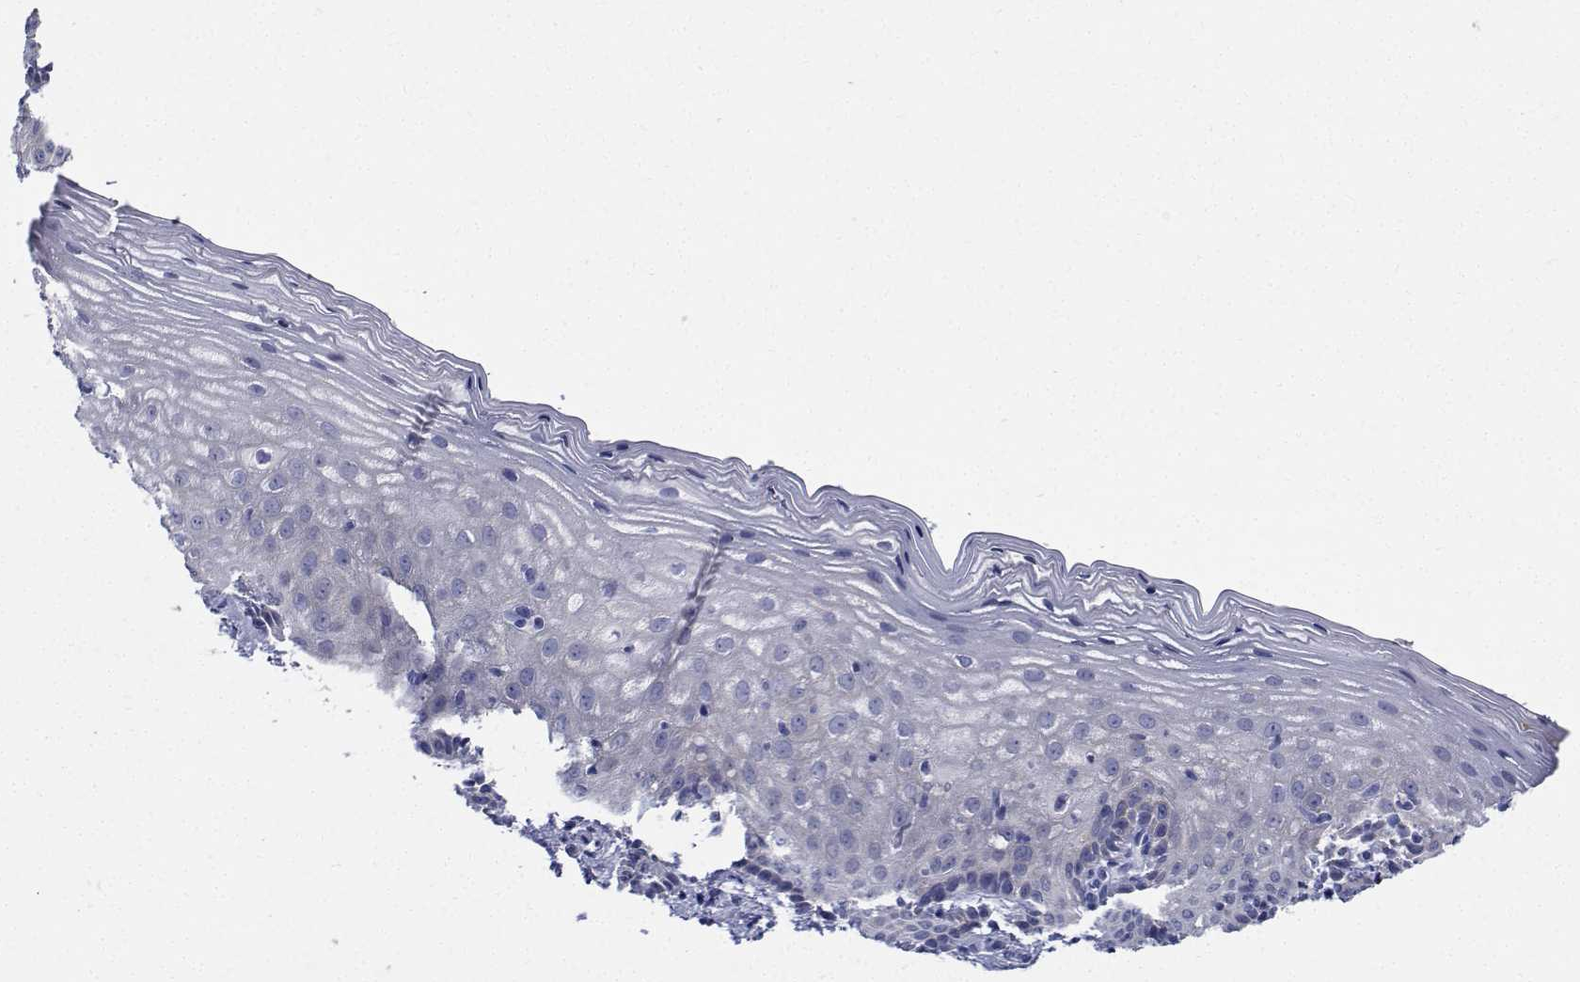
{"staining": {"intensity": "negative", "quantity": "none", "location": "none"}, "tissue": "vagina", "cell_type": "Squamous epithelial cells", "image_type": "normal", "snomed": [{"axis": "morphology", "description": "Normal tissue, NOS"}, {"axis": "topography", "description": "Vagina"}], "caption": "An immunohistochemistry photomicrograph of benign vagina is shown. There is no staining in squamous epithelial cells of vagina. (DAB immunohistochemistry, high magnification).", "gene": "CDHR3", "patient": {"sex": "female", "age": 45}}